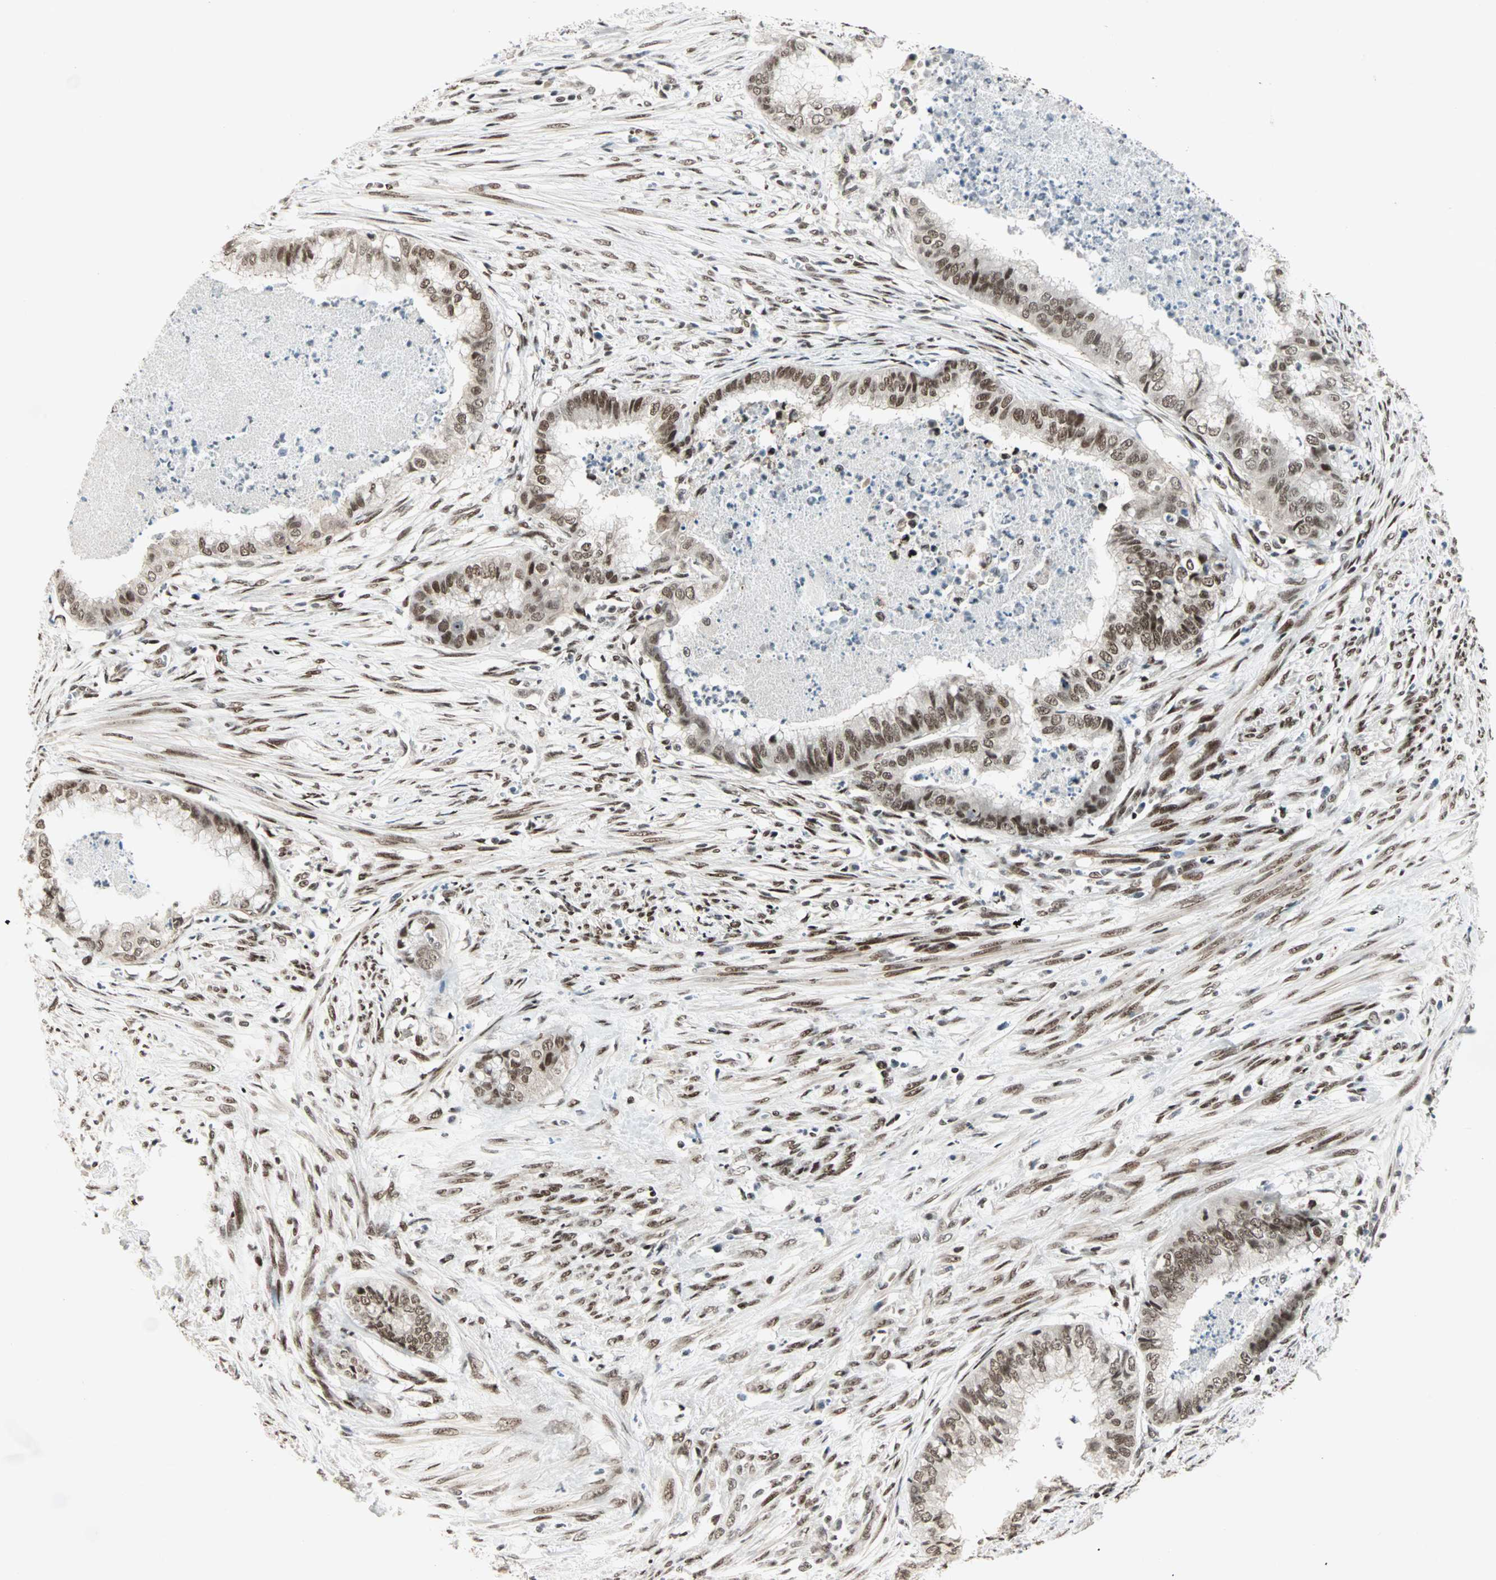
{"staining": {"intensity": "moderate", "quantity": ">75%", "location": "nuclear"}, "tissue": "endometrial cancer", "cell_type": "Tumor cells", "image_type": "cancer", "snomed": [{"axis": "morphology", "description": "Necrosis, NOS"}, {"axis": "morphology", "description": "Adenocarcinoma, NOS"}, {"axis": "topography", "description": "Endometrium"}], "caption": "Adenocarcinoma (endometrial) stained with a brown dye shows moderate nuclear positive expression in approximately >75% of tumor cells.", "gene": "BLM", "patient": {"sex": "female", "age": 79}}